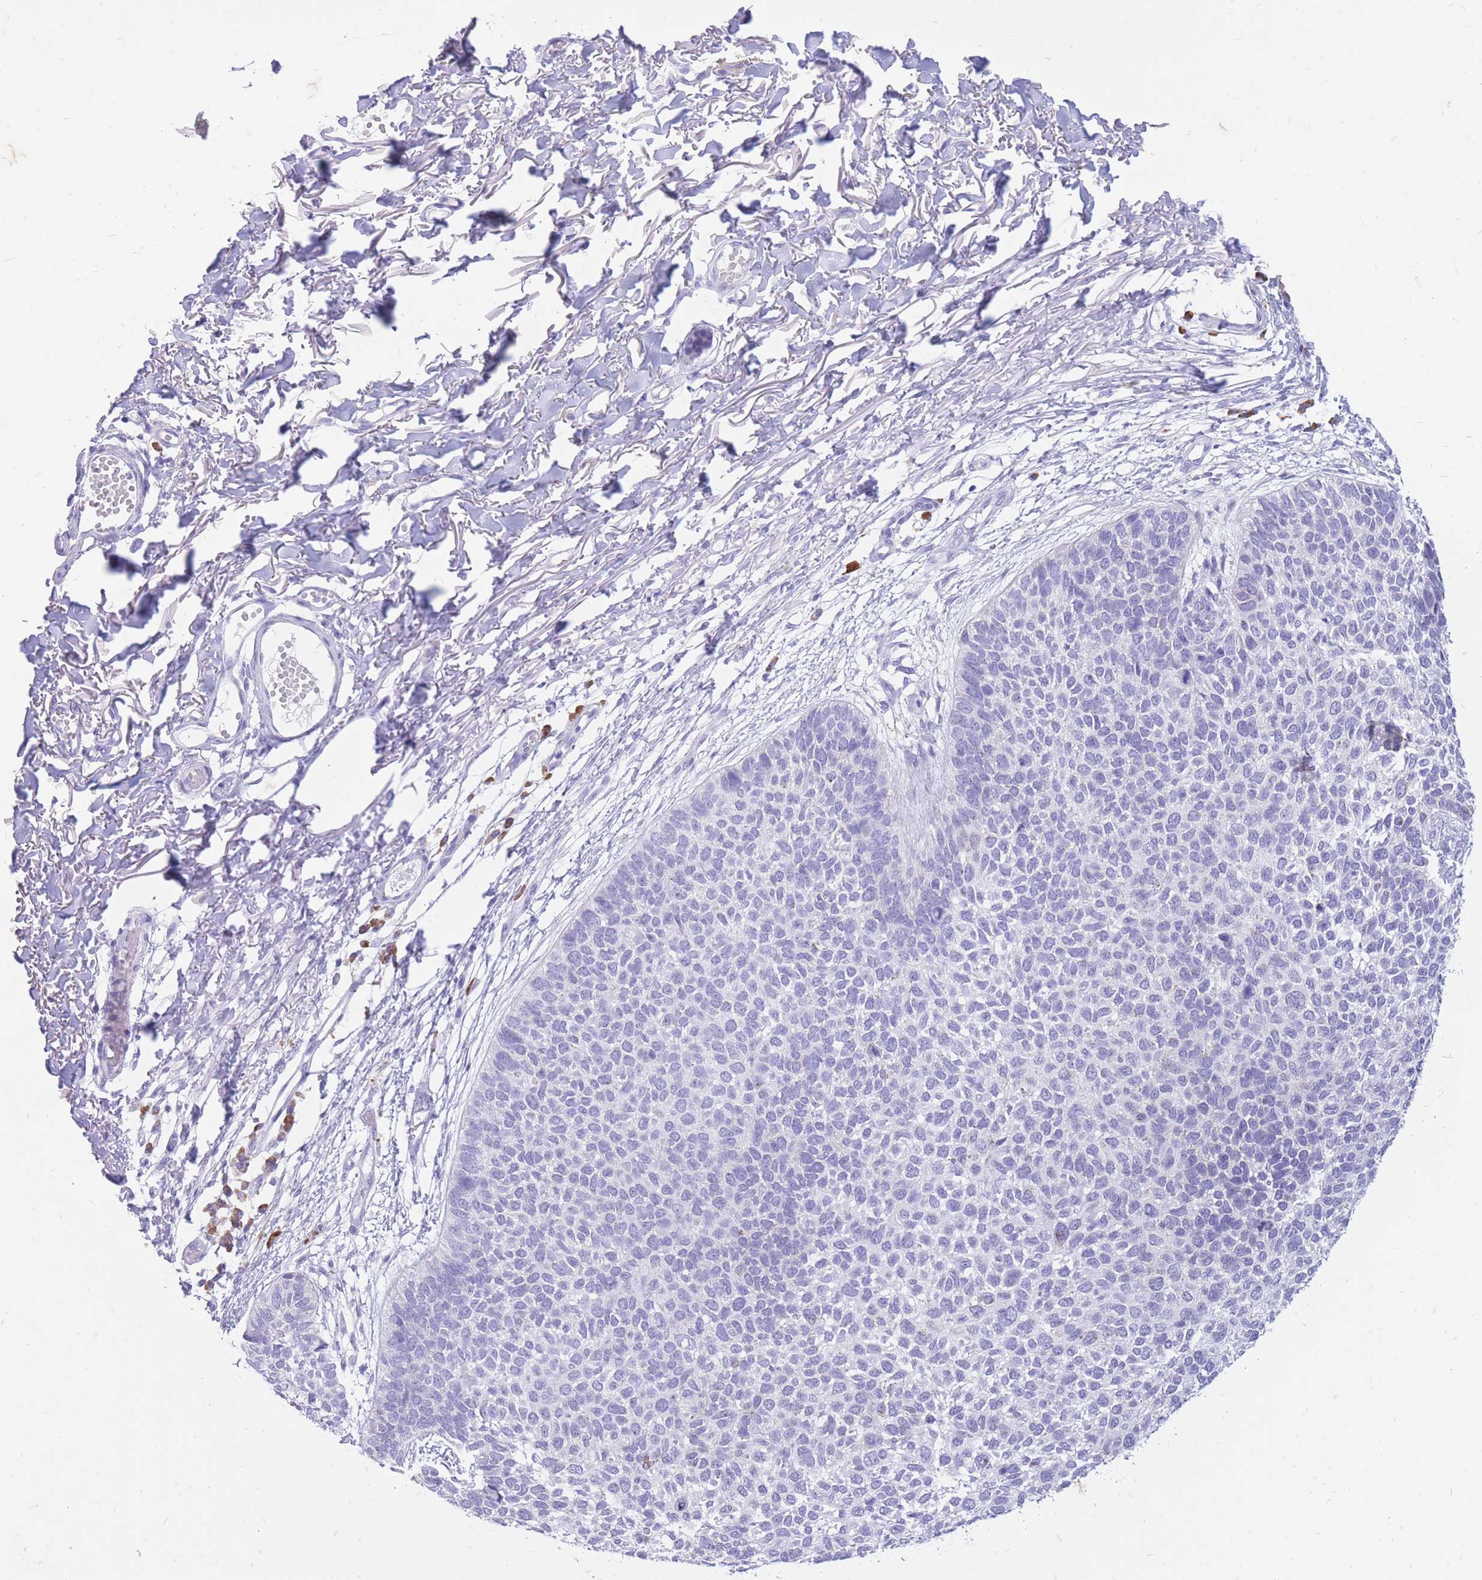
{"staining": {"intensity": "negative", "quantity": "none", "location": "none"}, "tissue": "skin cancer", "cell_type": "Tumor cells", "image_type": "cancer", "snomed": [{"axis": "morphology", "description": "Basal cell carcinoma"}, {"axis": "topography", "description": "Skin"}], "caption": "Human skin basal cell carcinoma stained for a protein using IHC reveals no staining in tumor cells.", "gene": "ZFP37", "patient": {"sex": "female", "age": 84}}